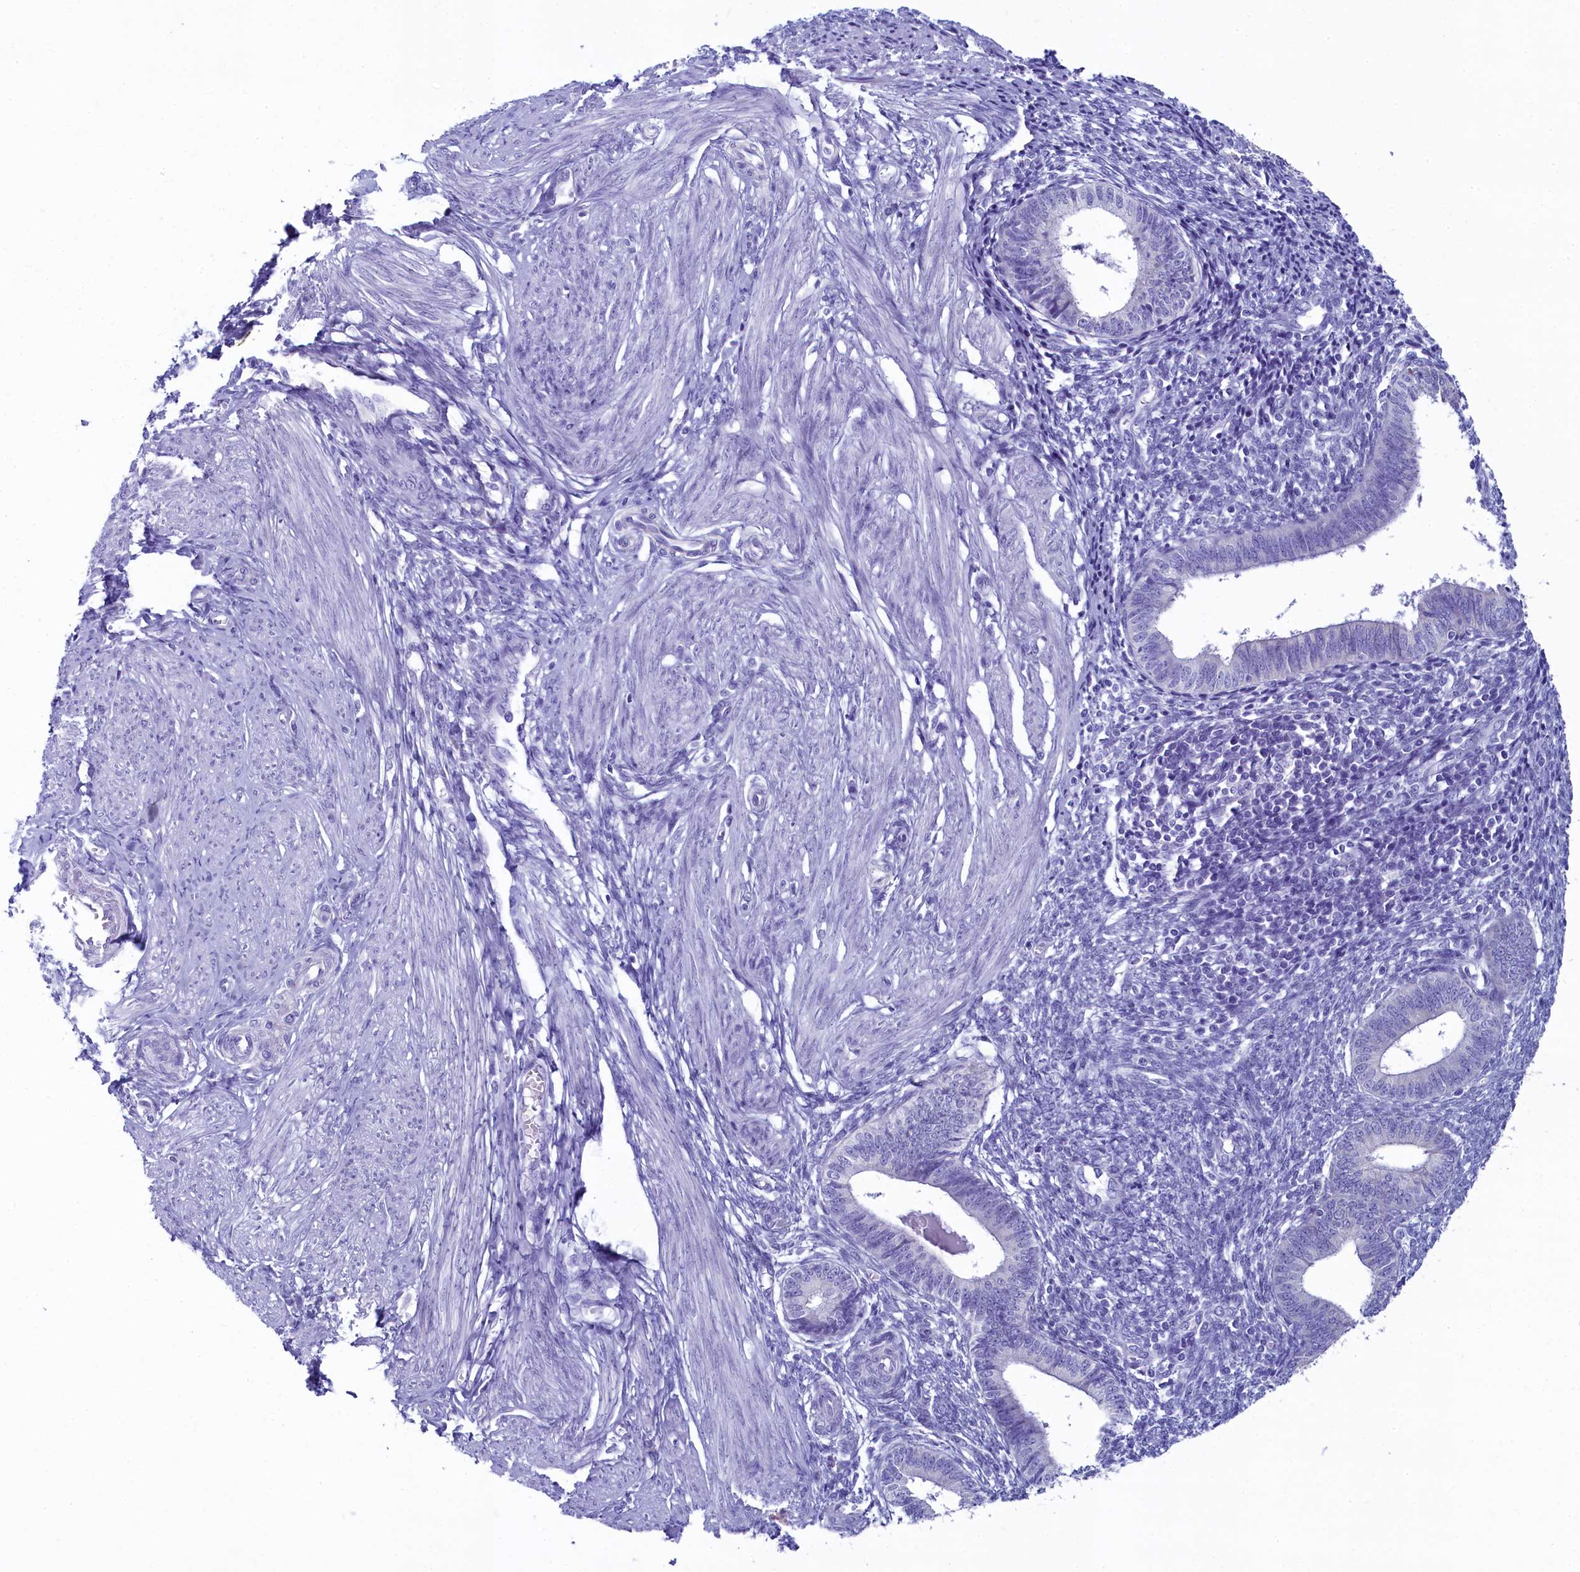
{"staining": {"intensity": "negative", "quantity": "none", "location": "none"}, "tissue": "endometrium", "cell_type": "Cells in endometrial stroma", "image_type": "normal", "snomed": [{"axis": "morphology", "description": "Normal tissue, NOS"}, {"axis": "topography", "description": "Endometrium"}], "caption": "Immunohistochemistry (IHC) image of normal human endometrium stained for a protein (brown), which demonstrates no positivity in cells in endometrial stroma. (Brightfield microscopy of DAB IHC at high magnification).", "gene": "SKA3", "patient": {"sex": "female", "age": 46}}